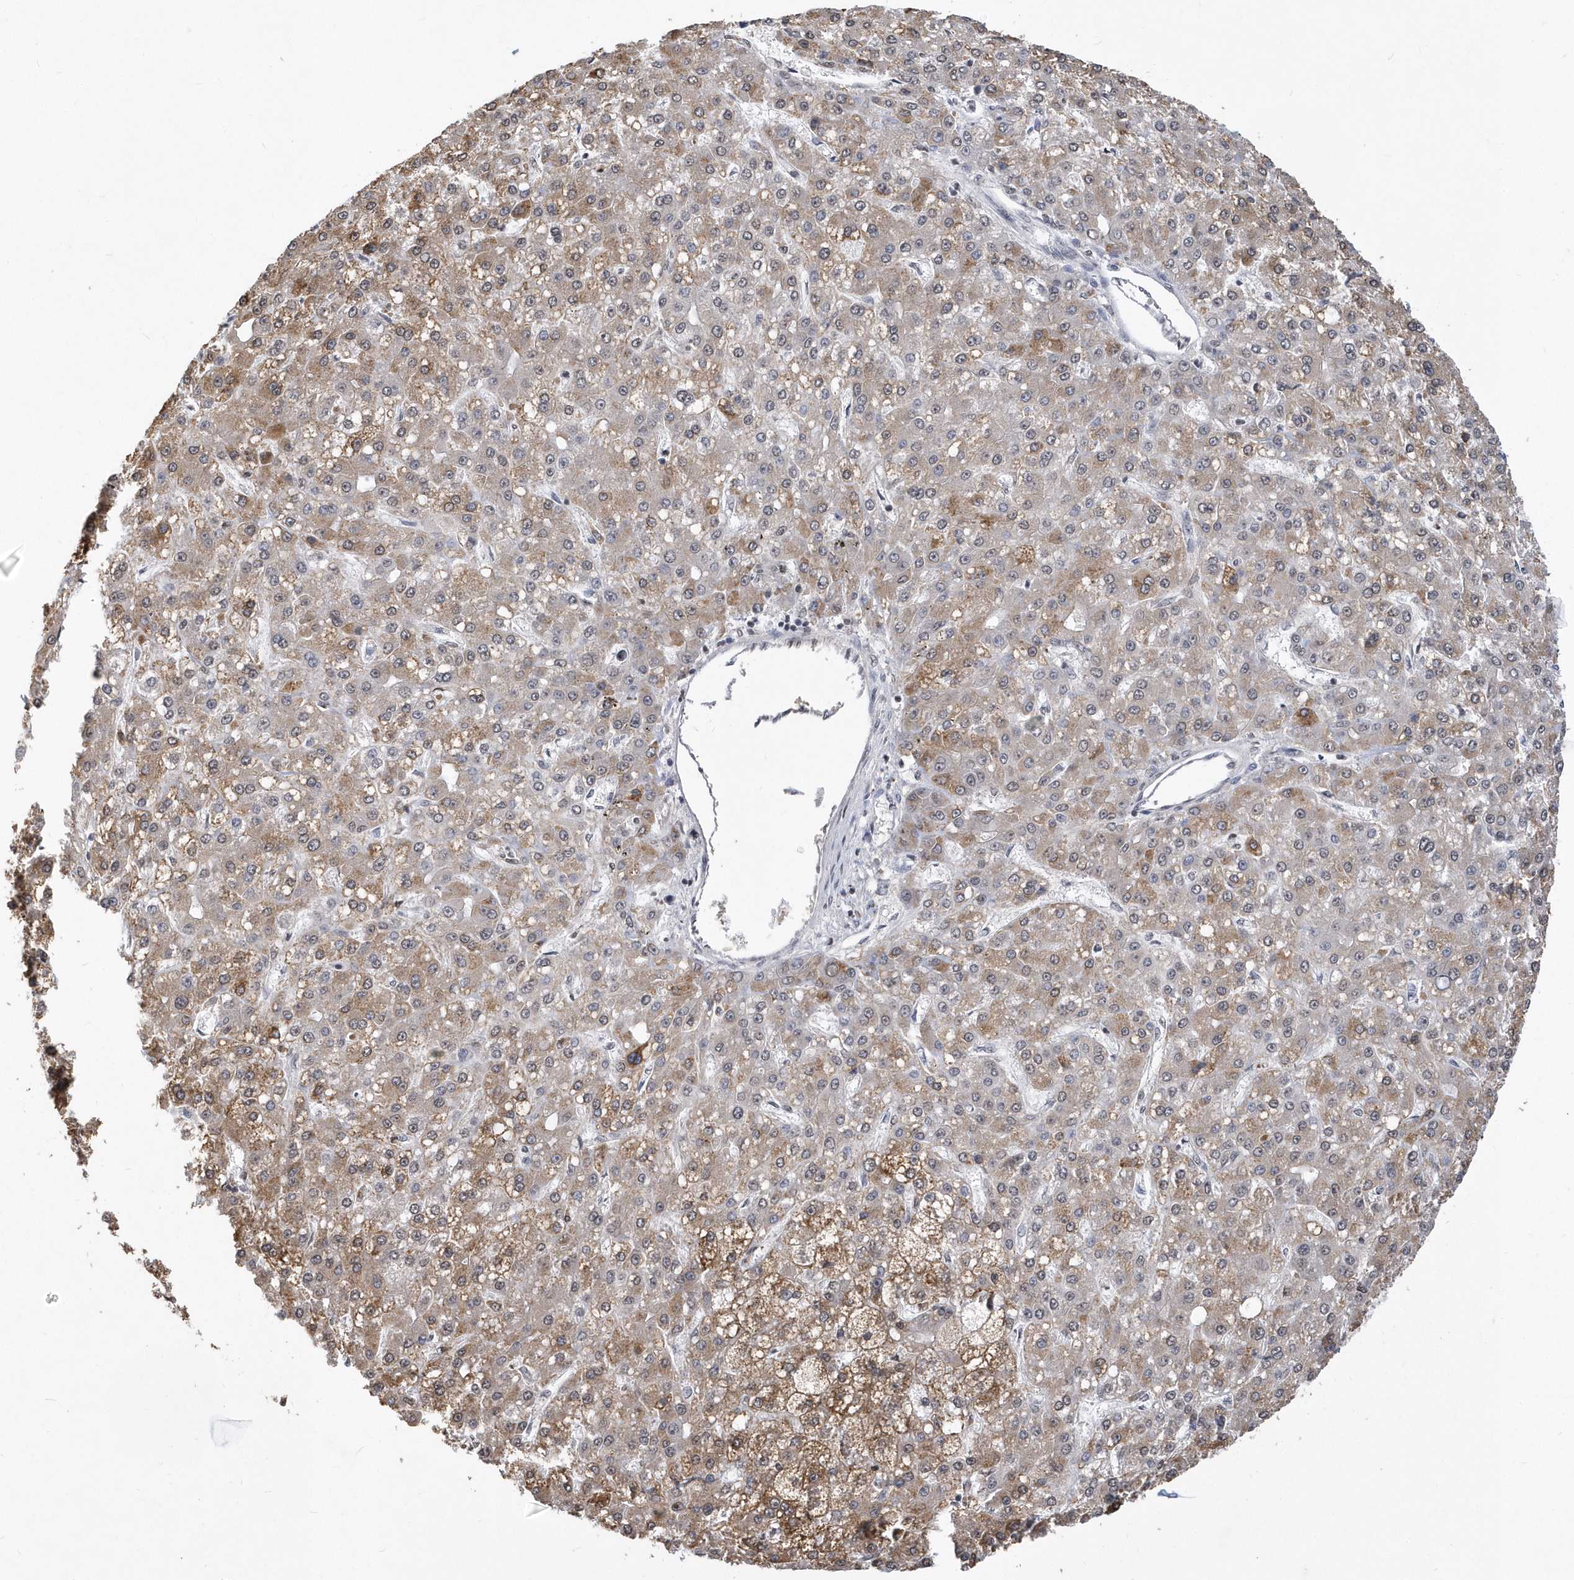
{"staining": {"intensity": "moderate", "quantity": ">75%", "location": "cytoplasmic/membranous"}, "tissue": "liver cancer", "cell_type": "Tumor cells", "image_type": "cancer", "snomed": [{"axis": "morphology", "description": "Carcinoma, Hepatocellular, NOS"}, {"axis": "topography", "description": "Liver"}], "caption": "IHC (DAB (3,3'-diaminobenzidine)) staining of human liver cancer (hepatocellular carcinoma) reveals moderate cytoplasmic/membranous protein expression in about >75% of tumor cells.", "gene": "VWA5B2", "patient": {"sex": "male", "age": 67}}